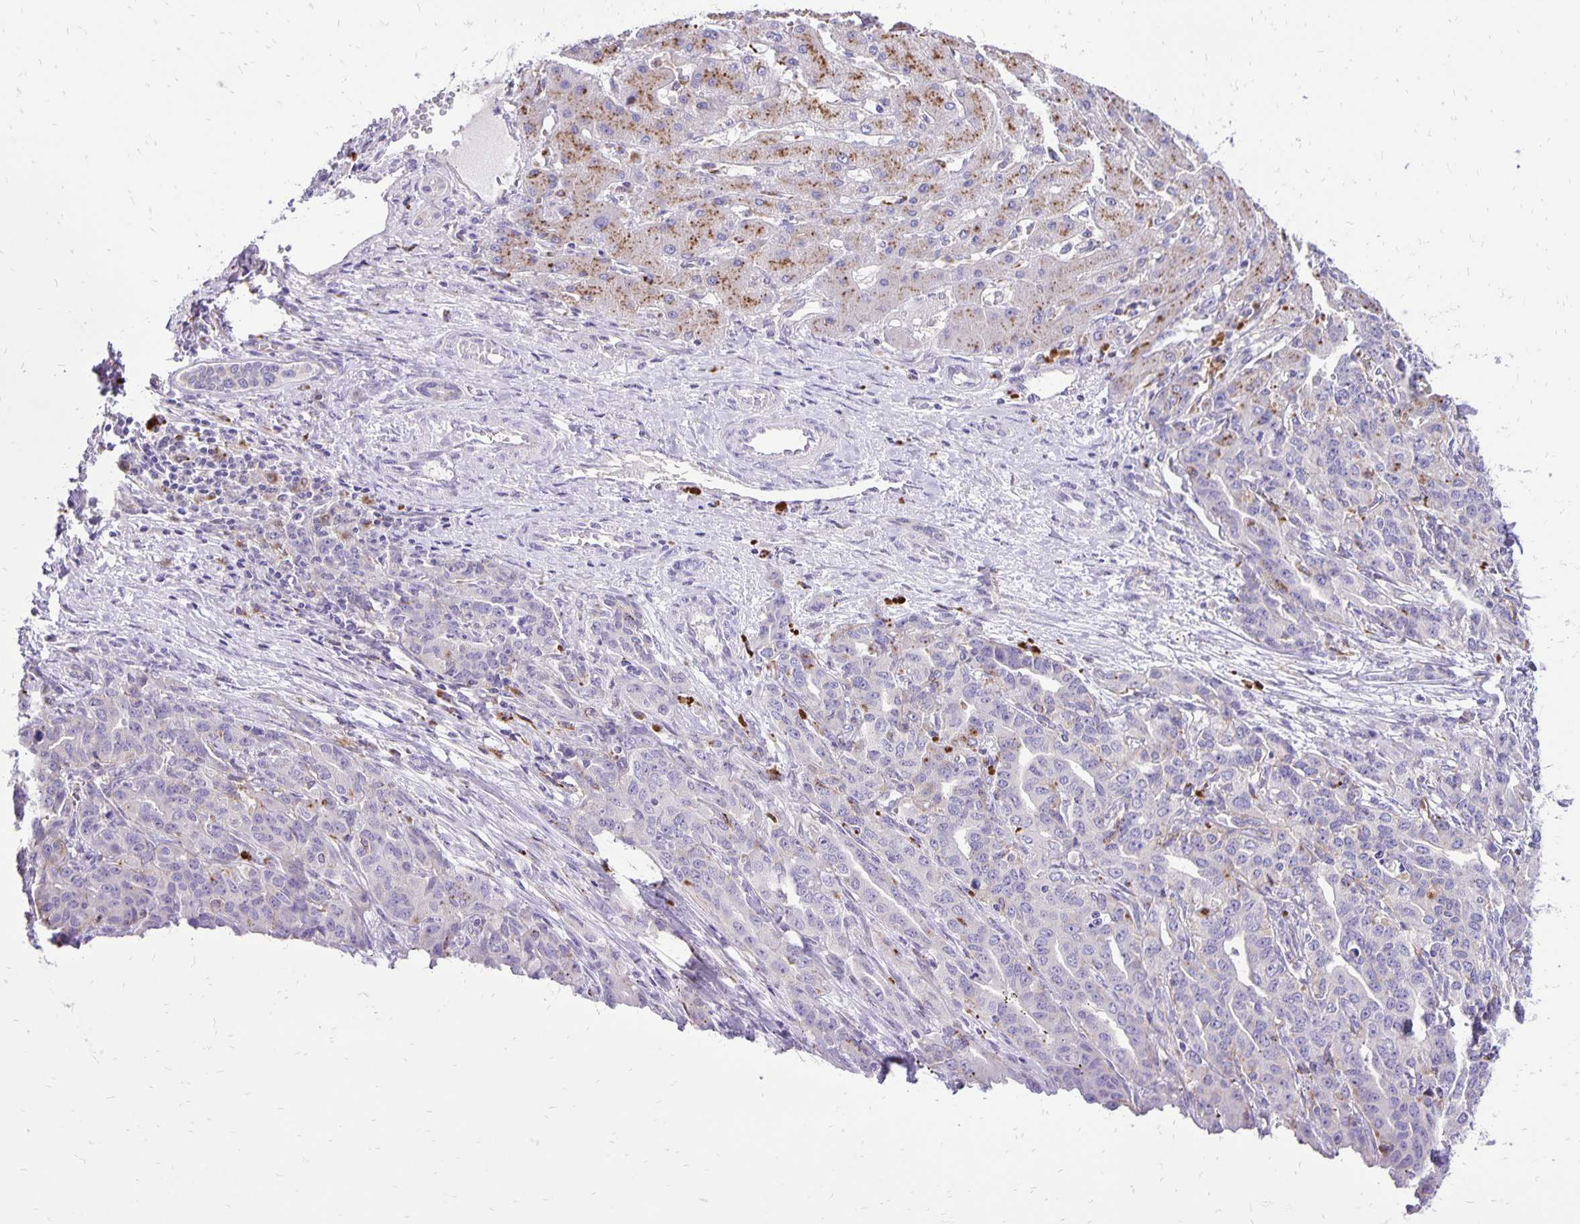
{"staining": {"intensity": "negative", "quantity": "none", "location": "none"}, "tissue": "liver cancer", "cell_type": "Tumor cells", "image_type": "cancer", "snomed": [{"axis": "morphology", "description": "Cholangiocarcinoma"}, {"axis": "topography", "description": "Liver"}], "caption": "Immunohistochemistry photomicrograph of human cholangiocarcinoma (liver) stained for a protein (brown), which reveals no positivity in tumor cells. (Immunohistochemistry, brightfield microscopy, high magnification).", "gene": "EIF5A", "patient": {"sex": "male", "age": 59}}